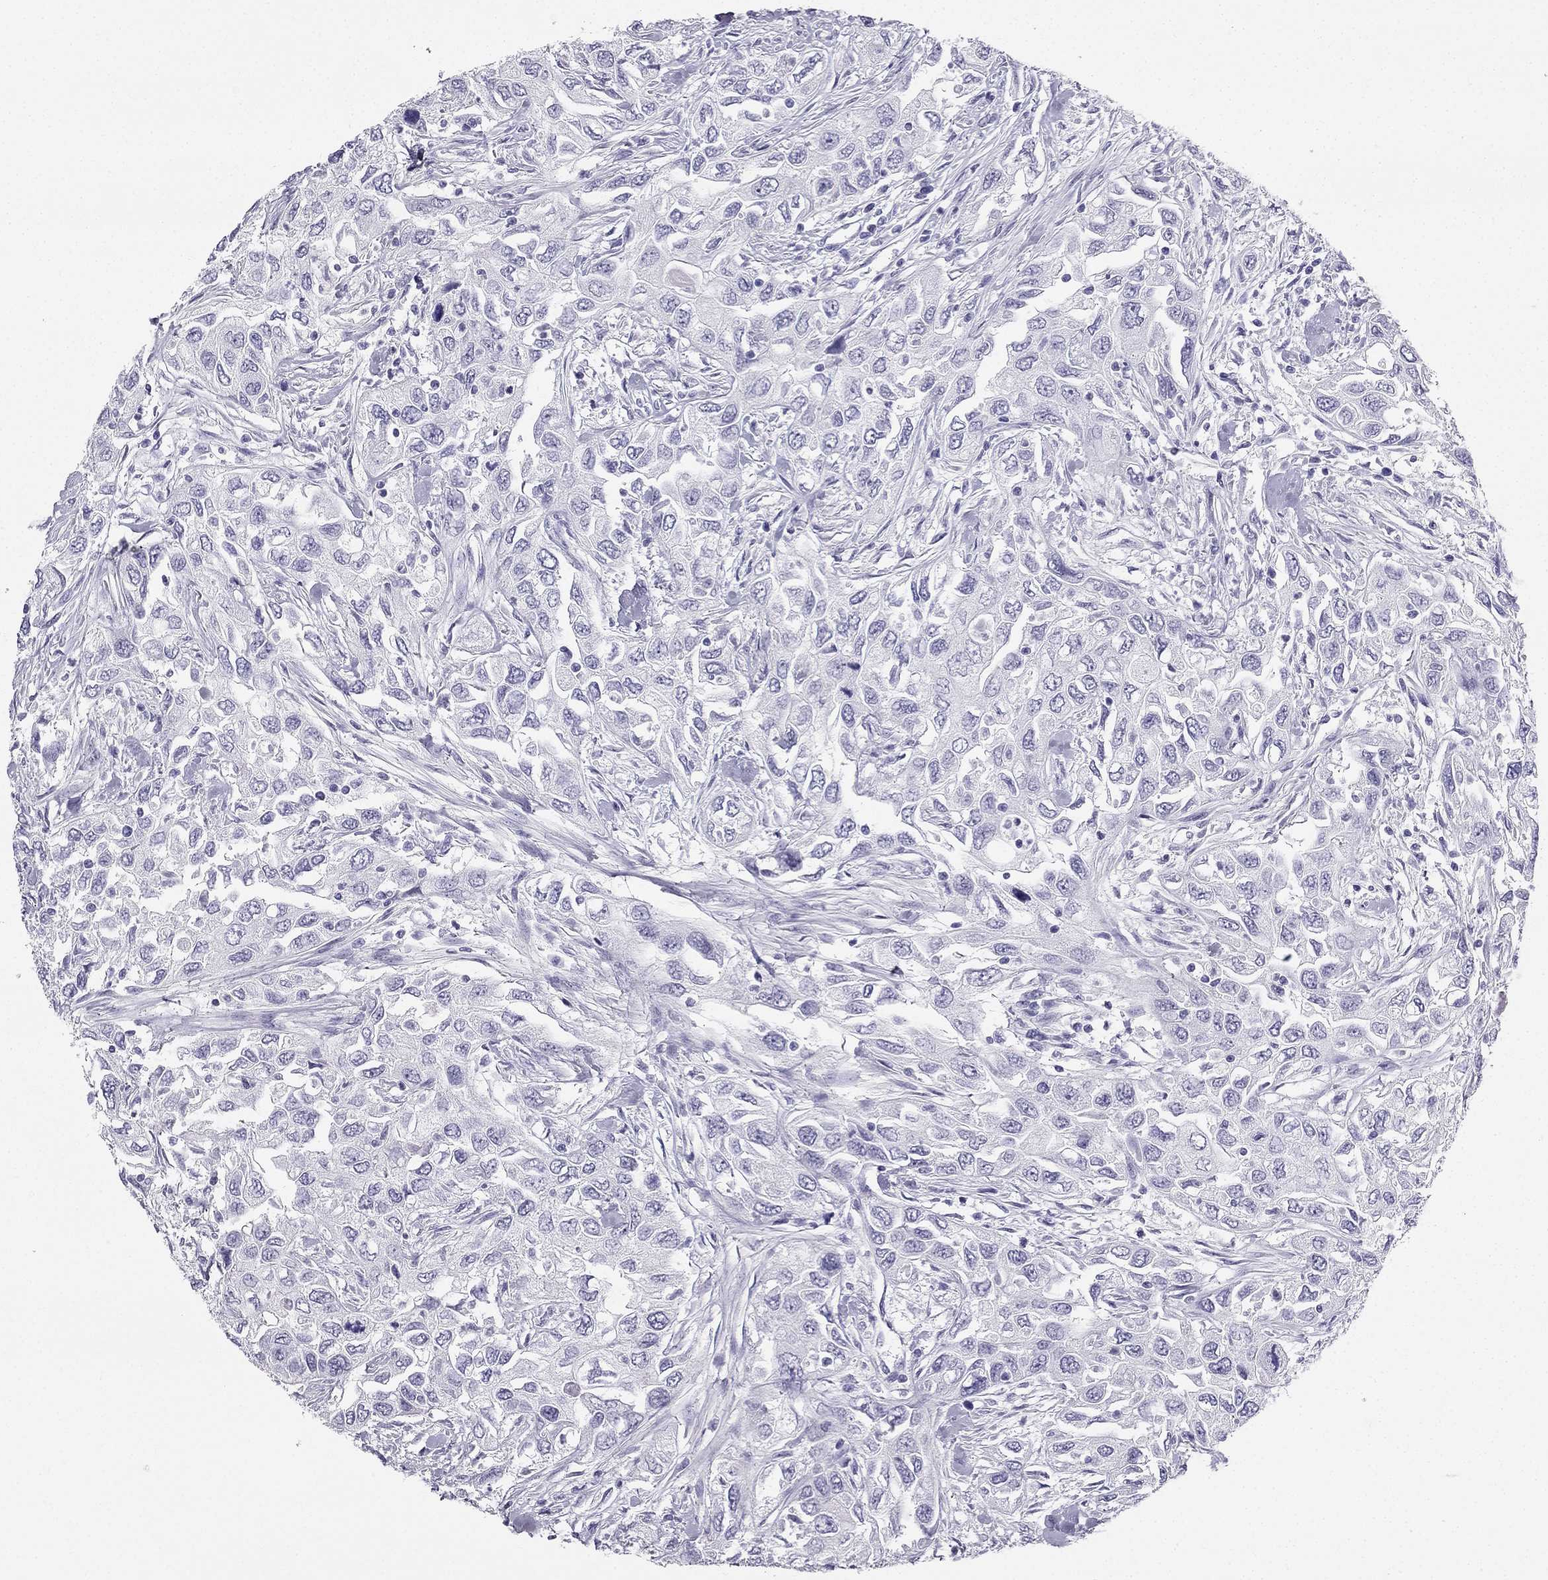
{"staining": {"intensity": "negative", "quantity": "none", "location": "none"}, "tissue": "urothelial cancer", "cell_type": "Tumor cells", "image_type": "cancer", "snomed": [{"axis": "morphology", "description": "Urothelial carcinoma, High grade"}, {"axis": "topography", "description": "Urinary bladder"}], "caption": "Protein analysis of urothelial cancer displays no significant expression in tumor cells.", "gene": "TFF3", "patient": {"sex": "male", "age": 76}}